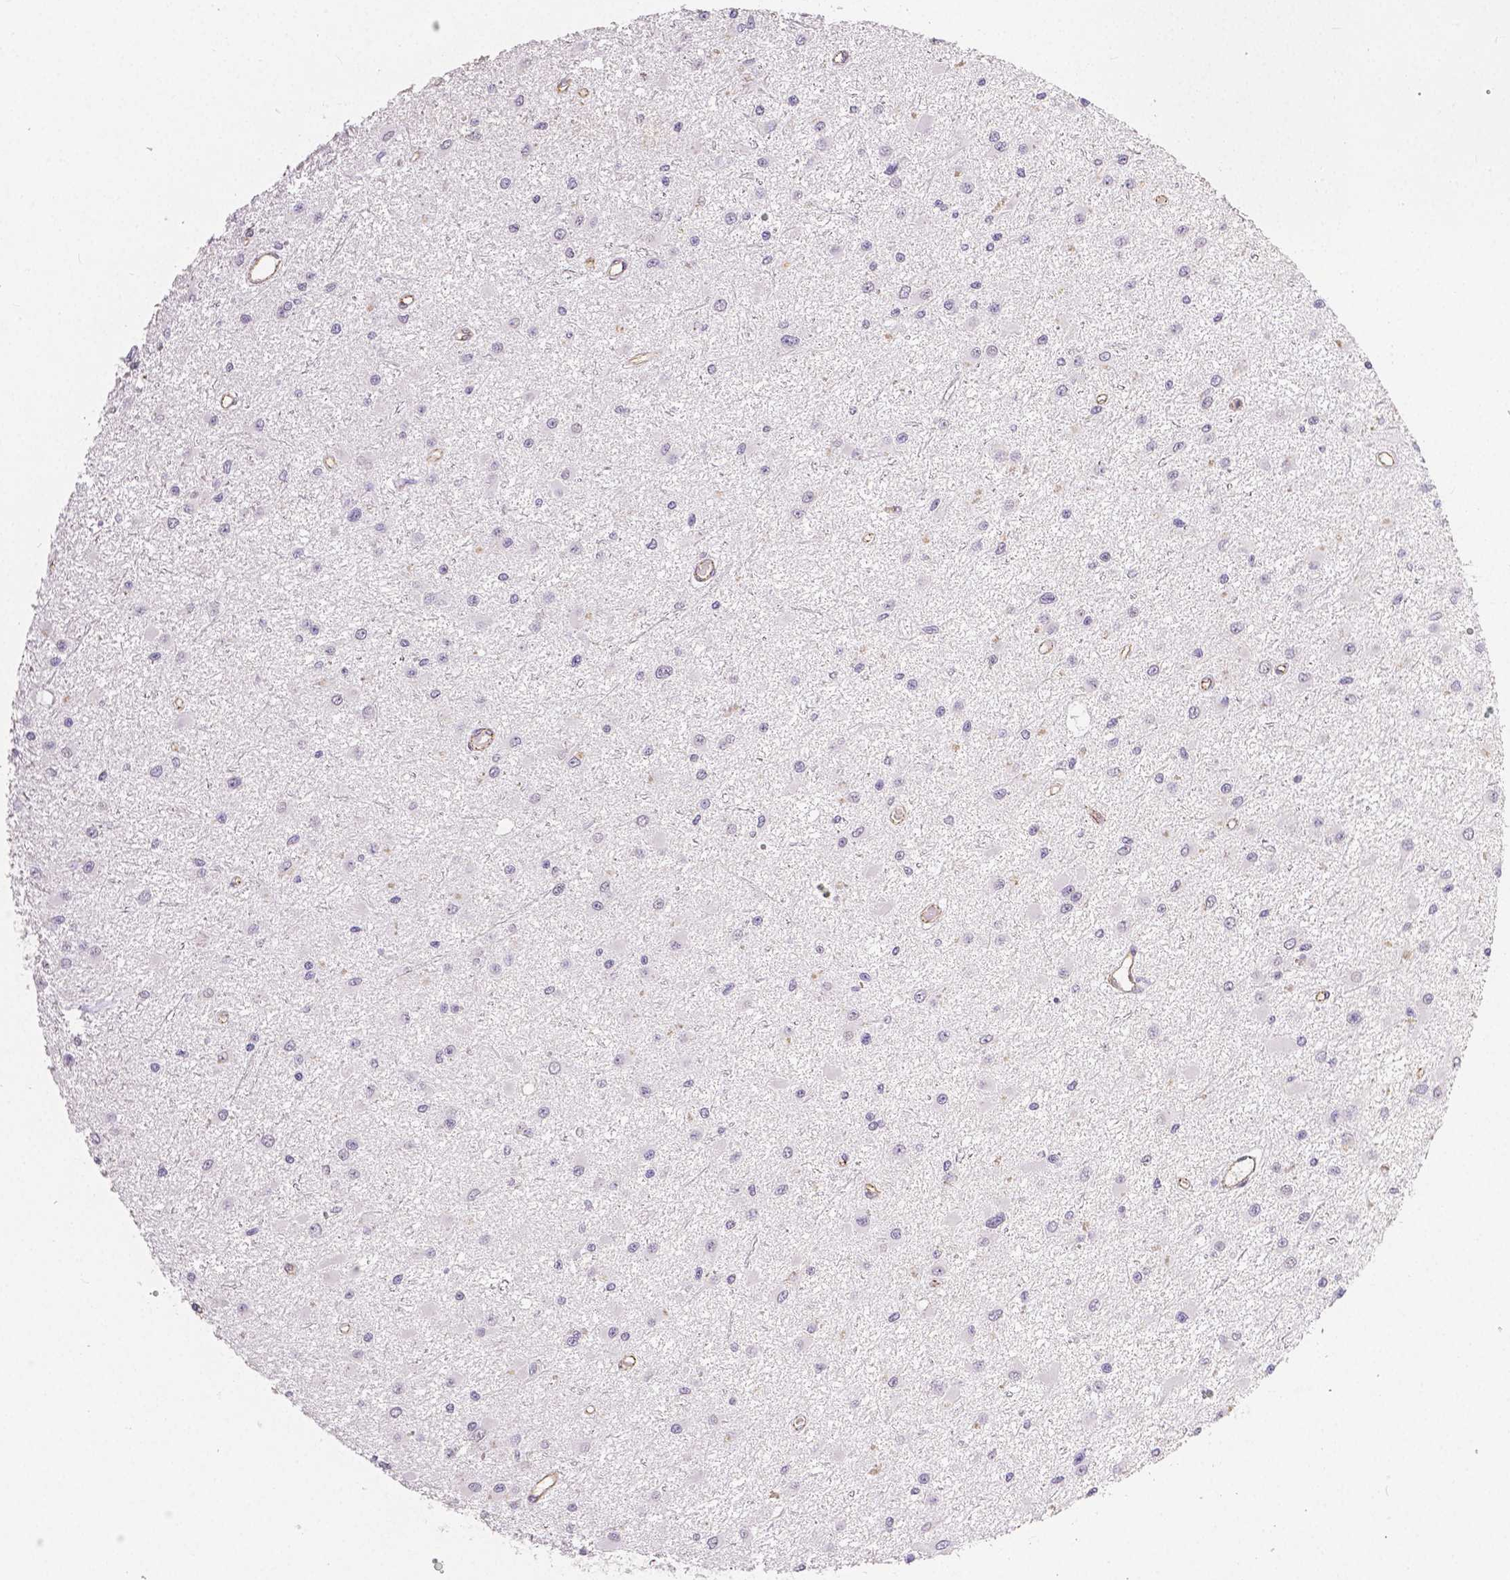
{"staining": {"intensity": "negative", "quantity": "none", "location": "none"}, "tissue": "glioma", "cell_type": "Tumor cells", "image_type": "cancer", "snomed": [{"axis": "morphology", "description": "Glioma, malignant, High grade"}, {"axis": "topography", "description": "Brain"}], "caption": "Glioma was stained to show a protein in brown. There is no significant expression in tumor cells.", "gene": "OCLN", "patient": {"sex": "male", "age": 54}}